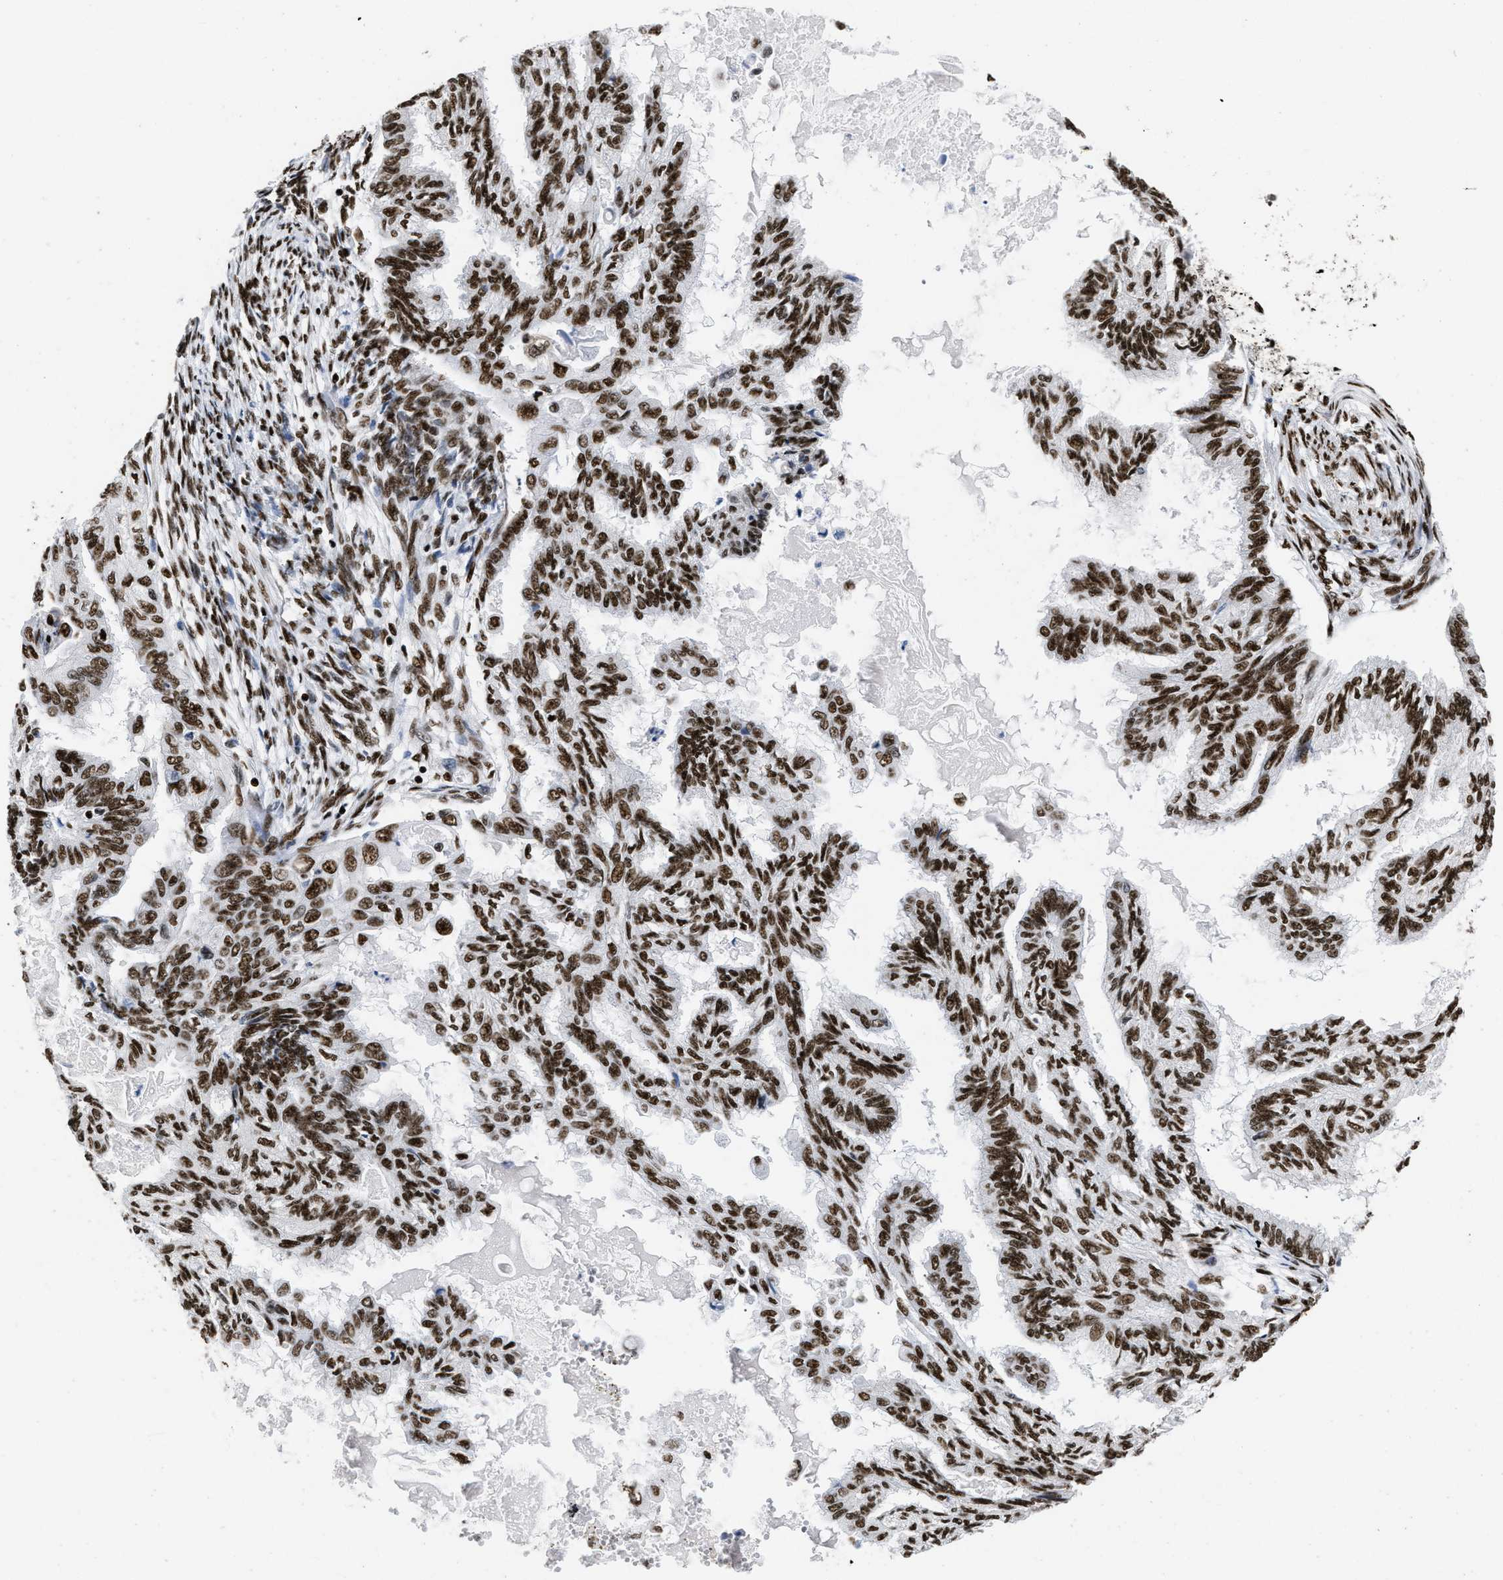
{"staining": {"intensity": "strong", "quantity": ">75%", "location": "nuclear"}, "tissue": "cervical cancer", "cell_type": "Tumor cells", "image_type": "cancer", "snomed": [{"axis": "morphology", "description": "Normal tissue, NOS"}, {"axis": "morphology", "description": "Adenocarcinoma, NOS"}, {"axis": "topography", "description": "Cervix"}, {"axis": "topography", "description": "Endometrium"}], "caption": "Approximately >75% of tumor cells in human cervical adenocarcinoma demonstrate strong nuclear protein staining as visualized by brown immunohistochemical staining.", "gene": "CREB1", "patient": {"sex": "female", "age": 86}}